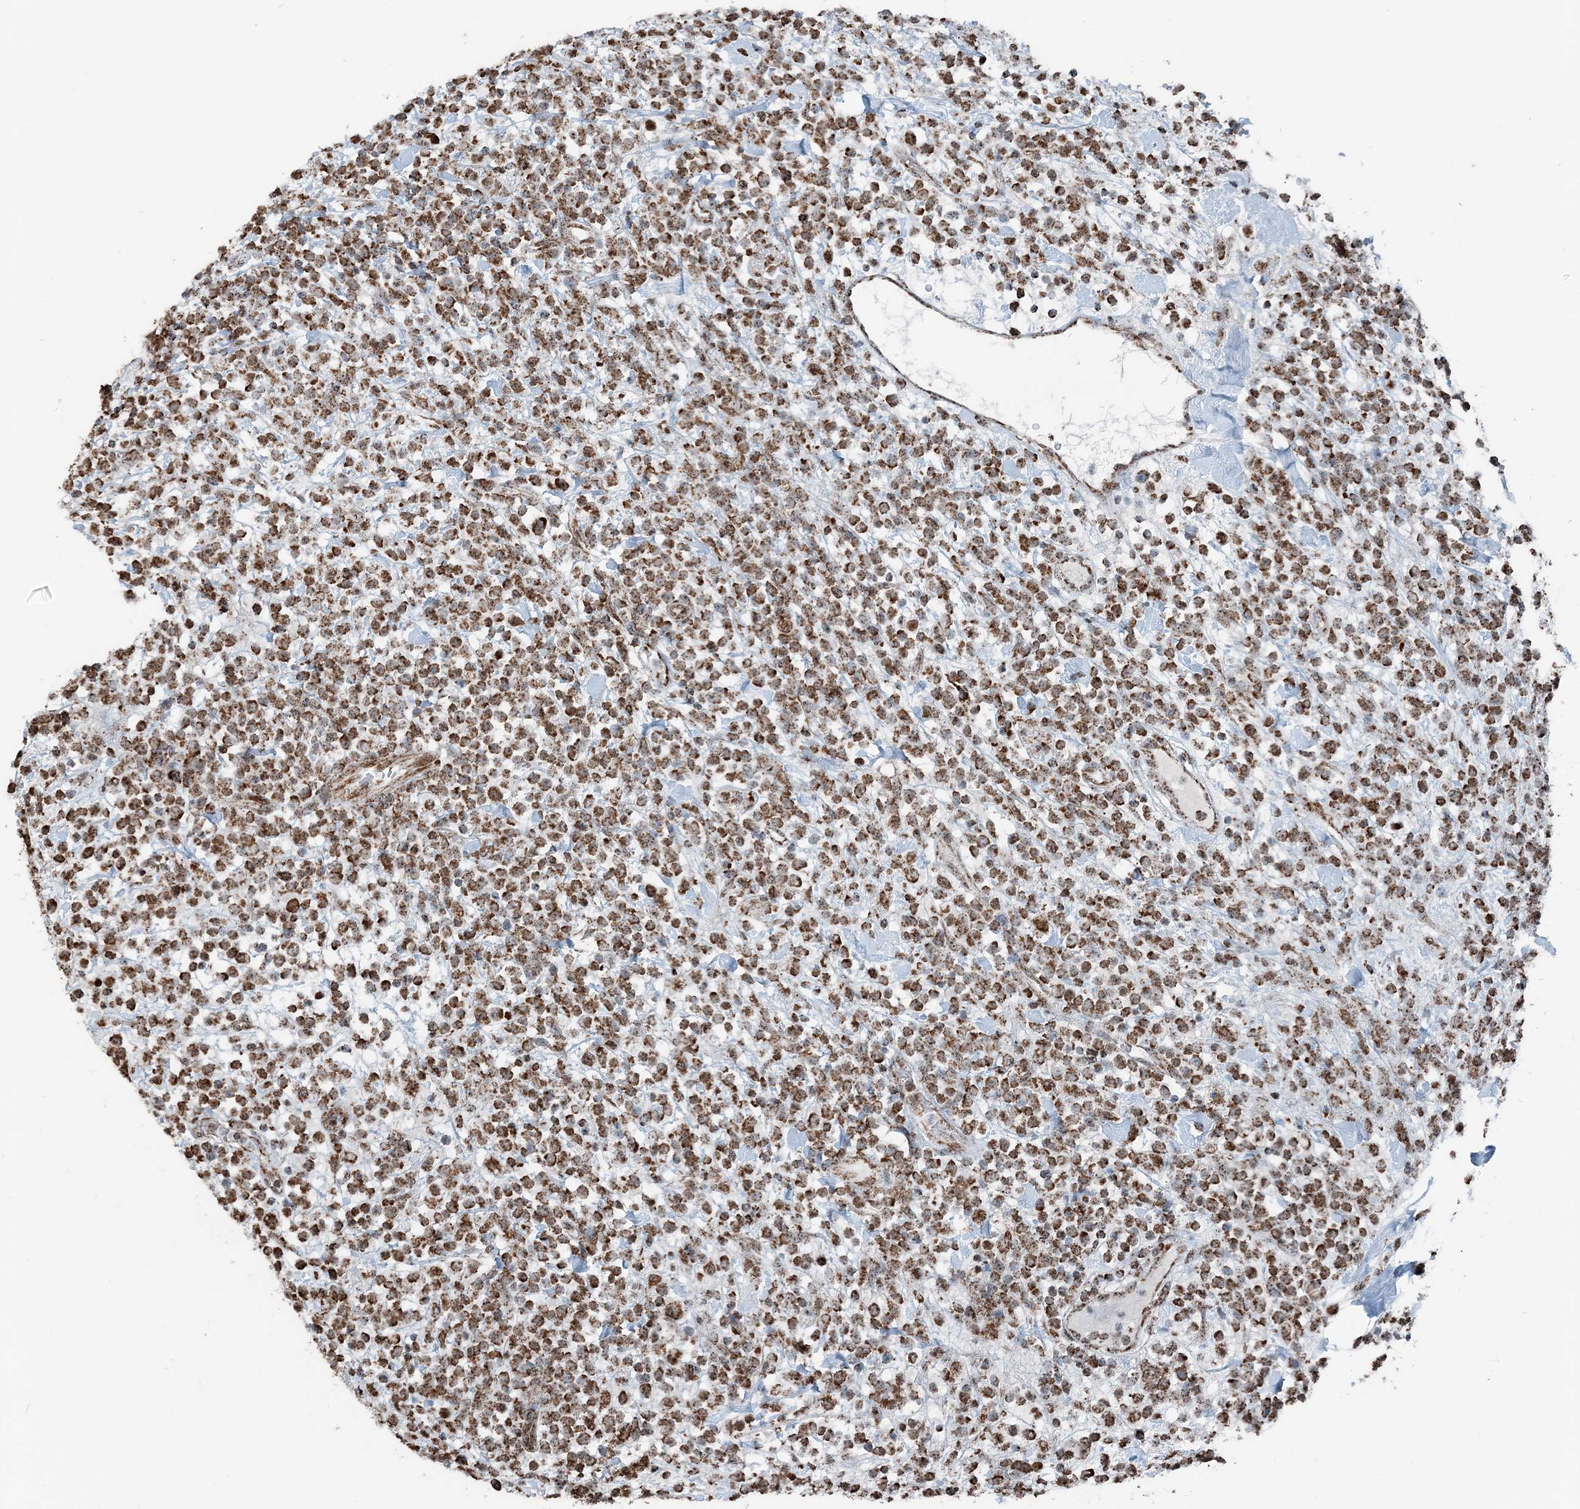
{"staining": {"intensity": "strong", "quantity": ">75%", "location": "cytoplasmic/membranous,nuclear"}, "tissue": "lymphoma", "cell_type": "Tumor cells", "image_type": "cancer", "snomed": [{"axis": "morphology", "description": "Malignant lymphoma, non-Hodgkin's type, High grade"}, {"axis": "topography", "description": "Colon"}], "caption": "There is high levels of strong cytoplasmic/membranous and nuclear positivity in tumor cells of malignant lymphoma, non-Hodgkin's type (high-grade), as demonstrated by immunohistochemical staining (brown color).", "gene": "SUCLG1", "patient": {"sex": "female", "age": 53}}